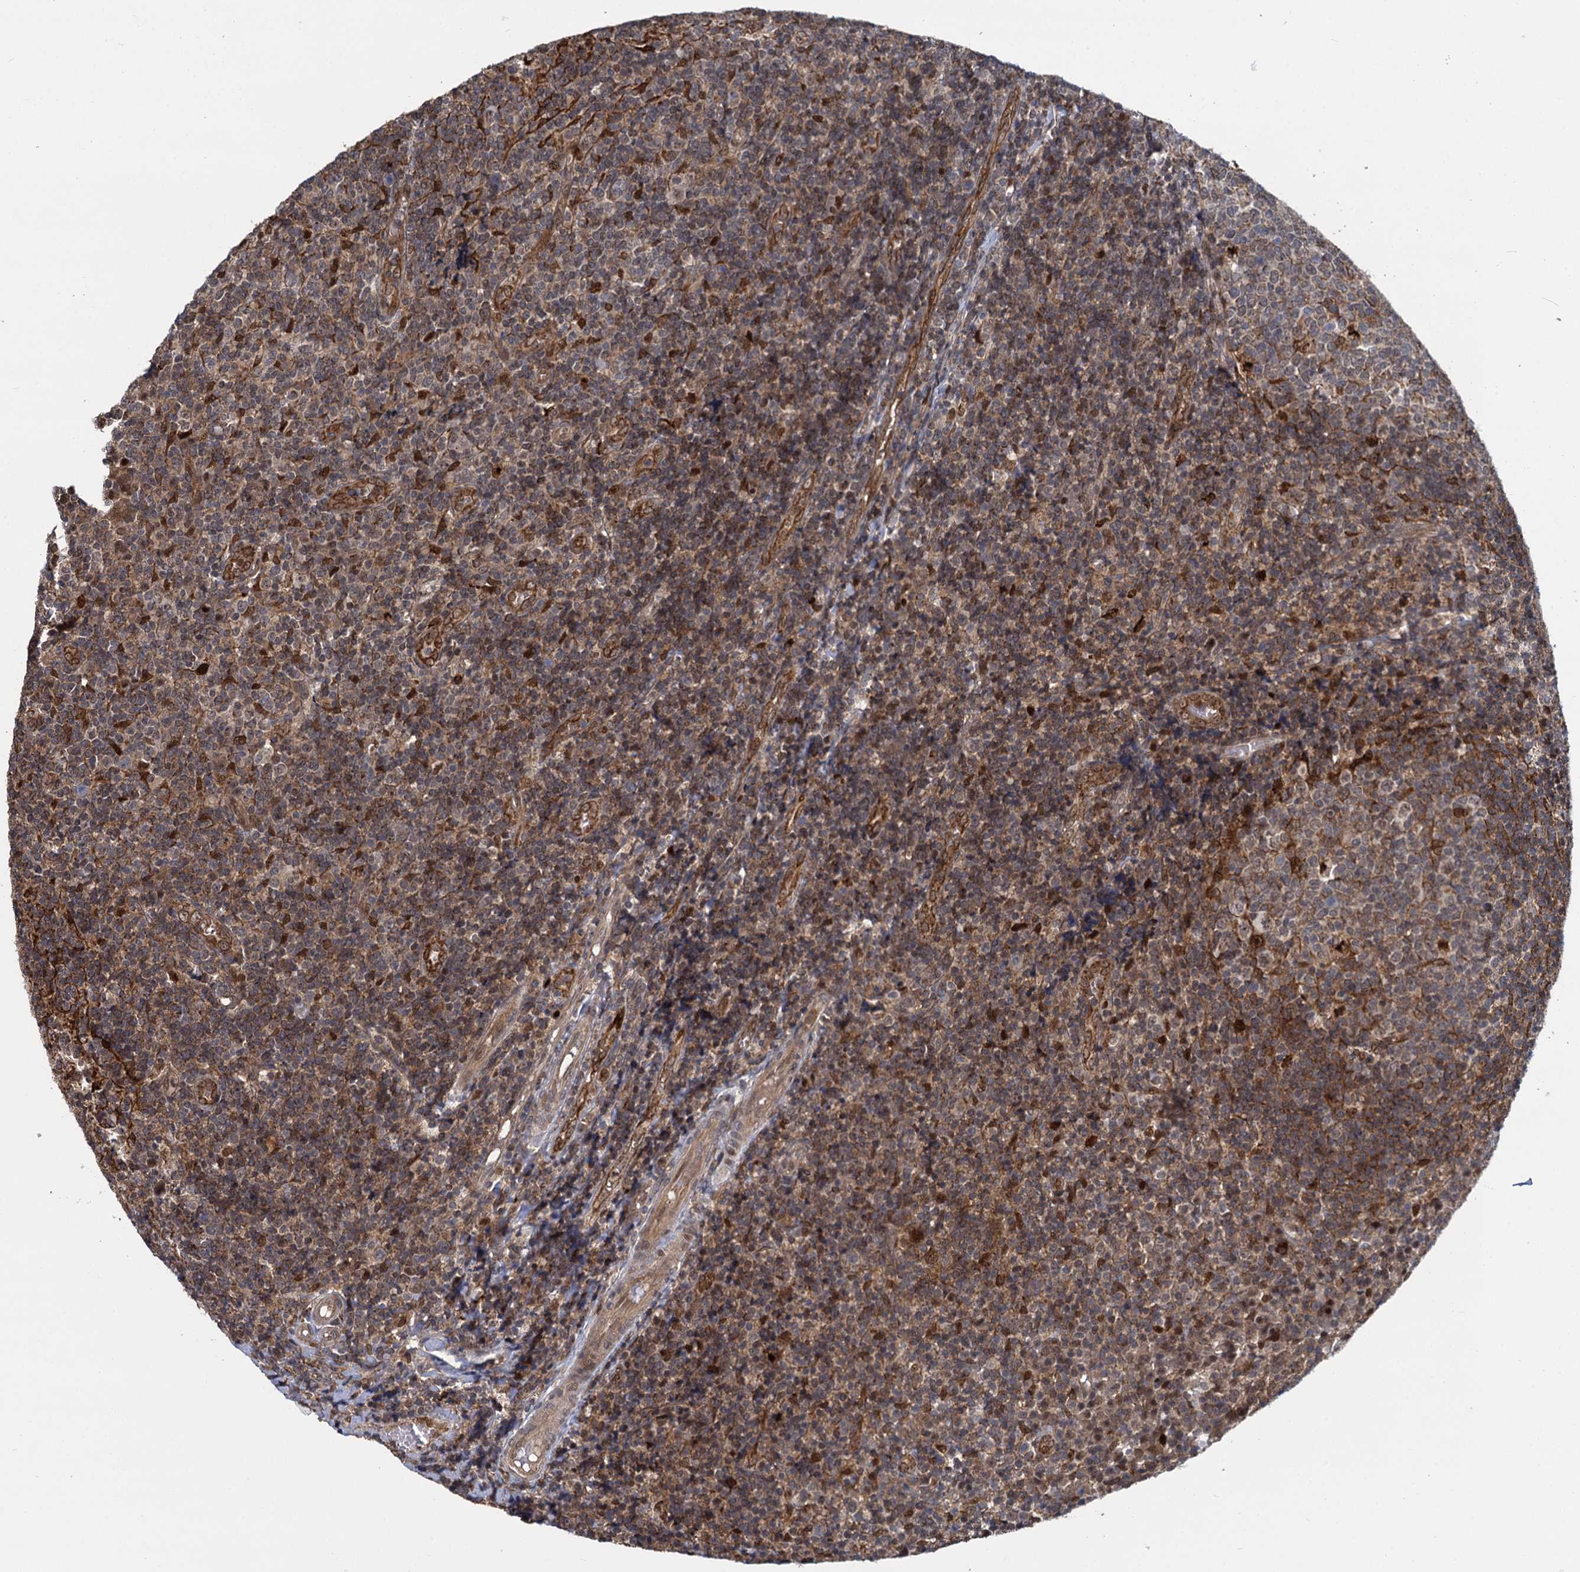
{"staining": {"intensity": "moderate", "quantity": "<25%", "location": "nuclear"}, "tissue": "tonsil", "cell_type": "Germinal center cells", "image_type": "normal", "snomed": [{"axis": "morphology", "description": "Normal tissue, NOS"}, {"axis": "topography", "description": "Tonsil"}], "caption": "Germinal center cells demonstrate low levels of moderate nuclear expression in approximately <25% of cells in unremarkable tonsil.", "gene": "GAL3ST4", "patient": {"sex": "female", "age": 19}}